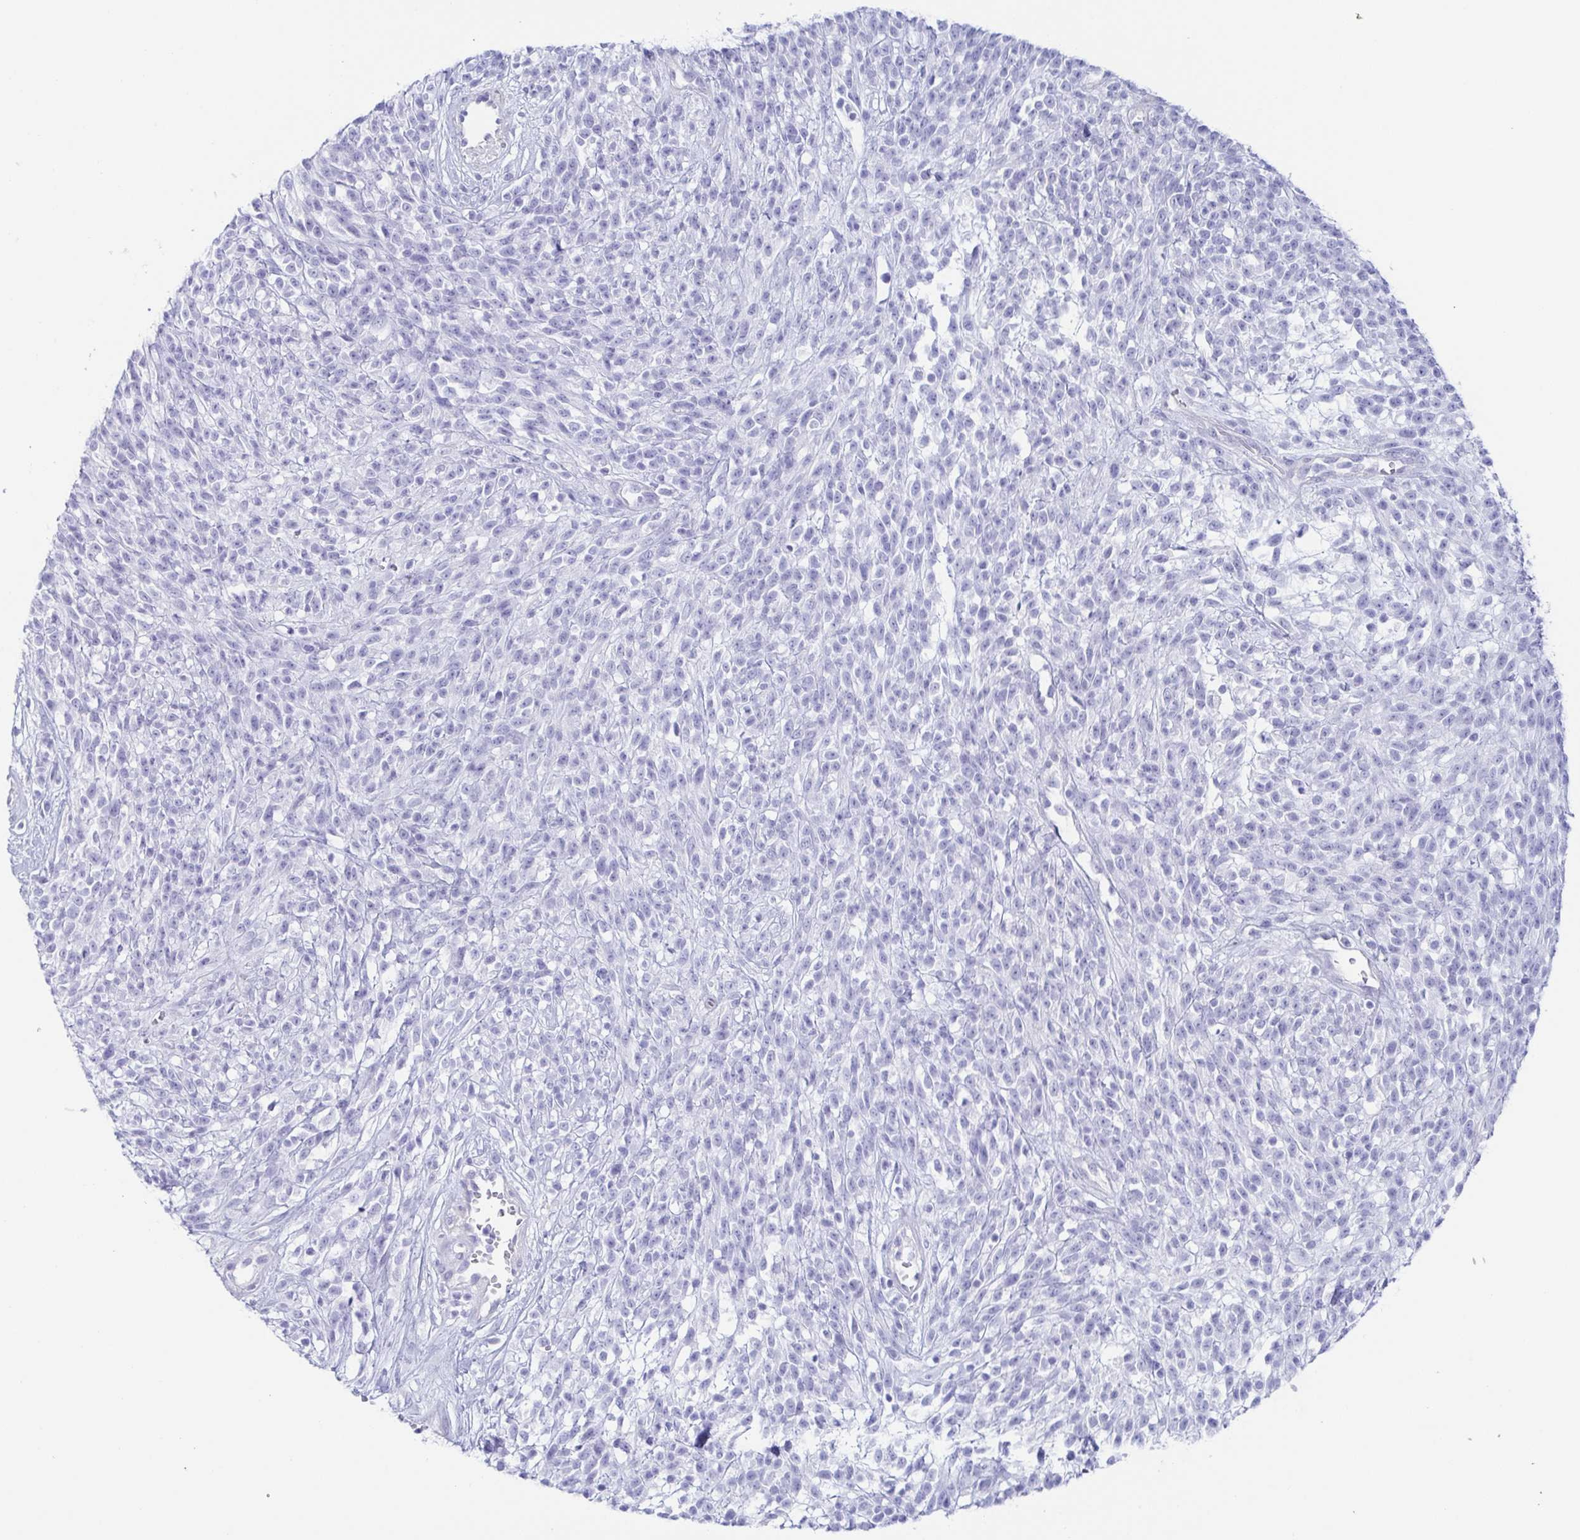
{"staining": {"intensity": "negative", "quantity": "none", "location": "none"}, "tissue": "melanoma", "cell_type": "Tumor cells", "image_type": "cancer", "snomed": [{"axis": "morphology", "description": "Malignant melanoma, NOS"}, {"axis": "topography", "description": "Skin"}, {"axis": "topography", "description": "Skin of trunk"}], "caption": "This is an IHC micrograph of melanoma. There is no positivity in tumor cells.", "gene": "PRR4", "patient": {"sex": "male", "age": 74}}